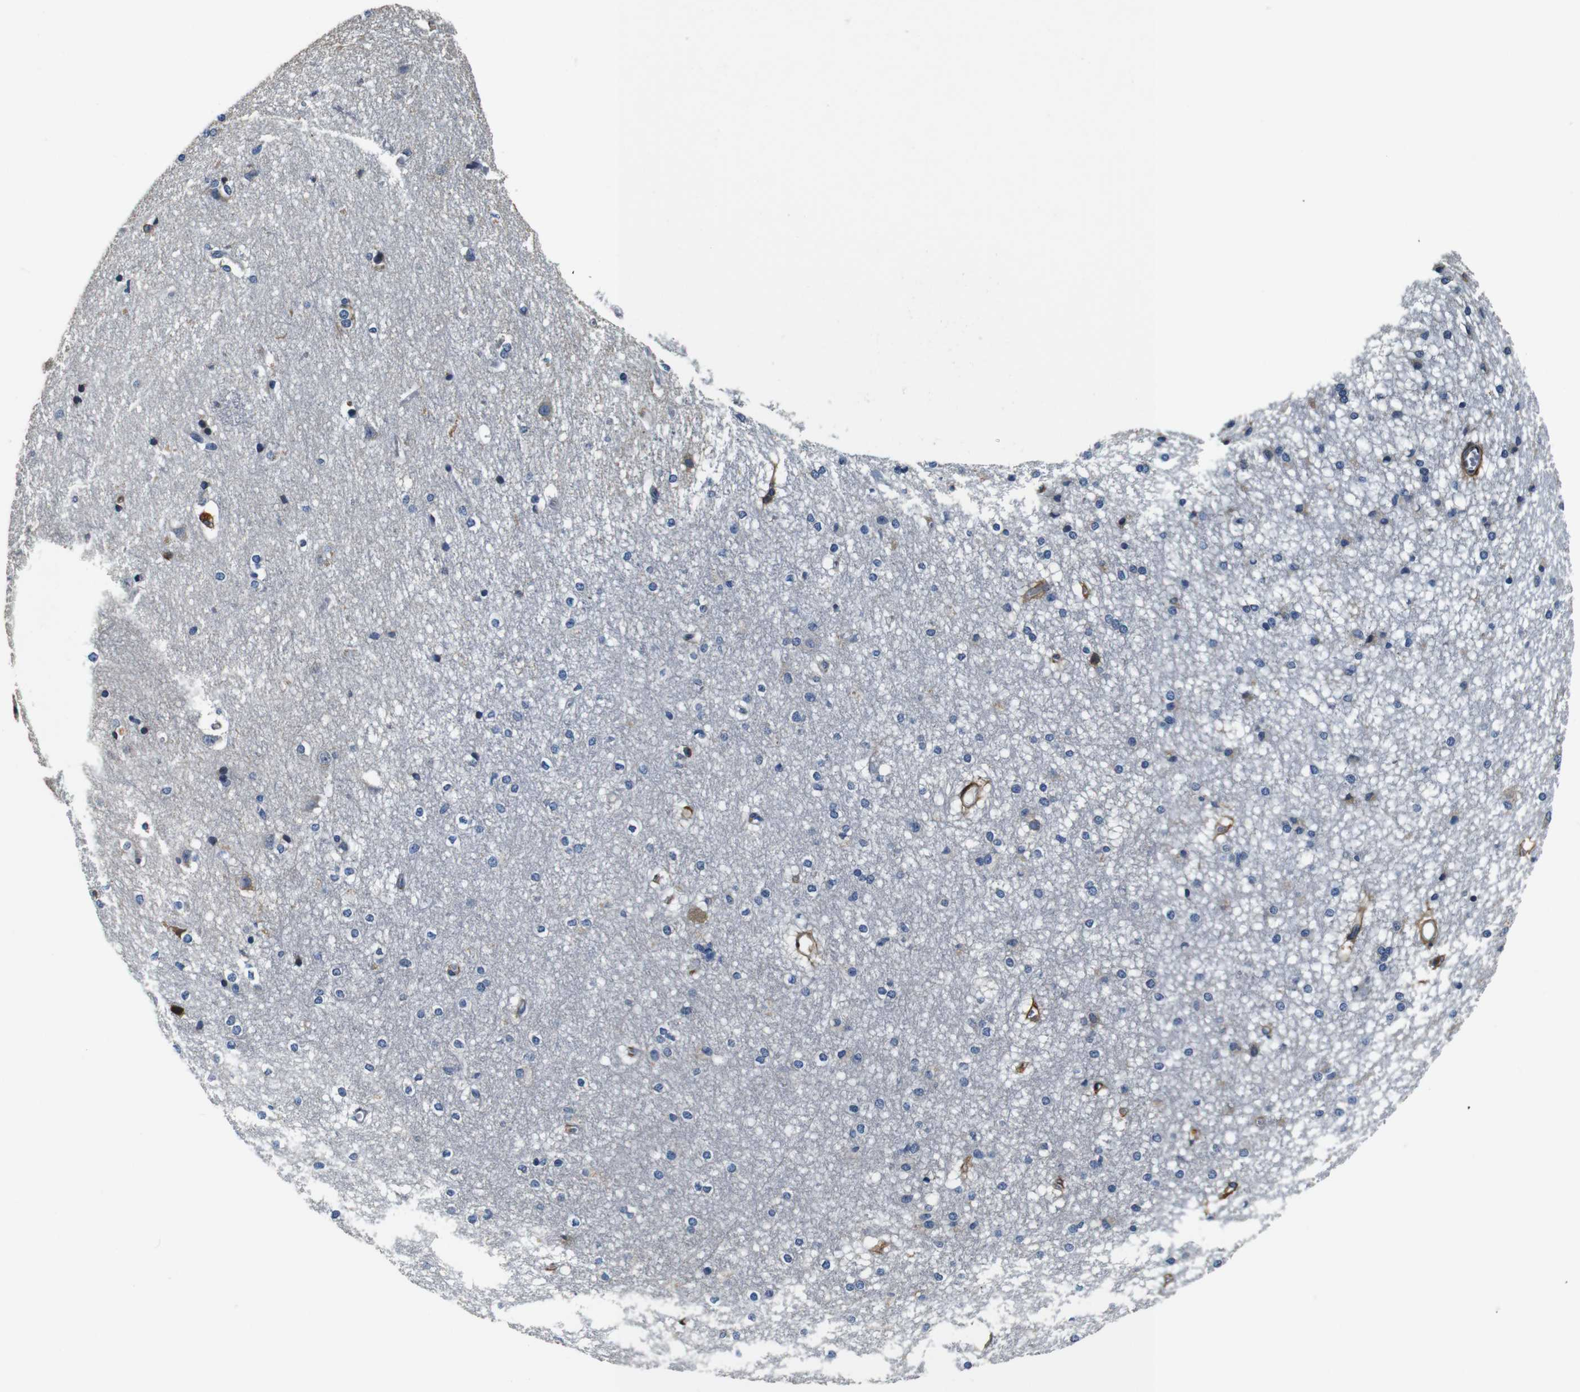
{"staining": {"intensity": "moderate", "quantity": "<25%", "location": "cytoplasmic/membranous"}, "tissue": "caudate", "cell_type": "Glial cells", "image_type": "normal", "snomed": [{"axis": "morphology", "description": "Normal tissue, NOS"}, {"axis": "topography", "description": "Lateral ventricle wall"}], "caption": "Approximately <25% of glial cells in normal caudate exhibit moderate cytoplasmic/membranous protein expression as visualized by brown immunohistochemical staining.", "gene": "COL1A1", "patient": {"sex": "female", "age": 19}}